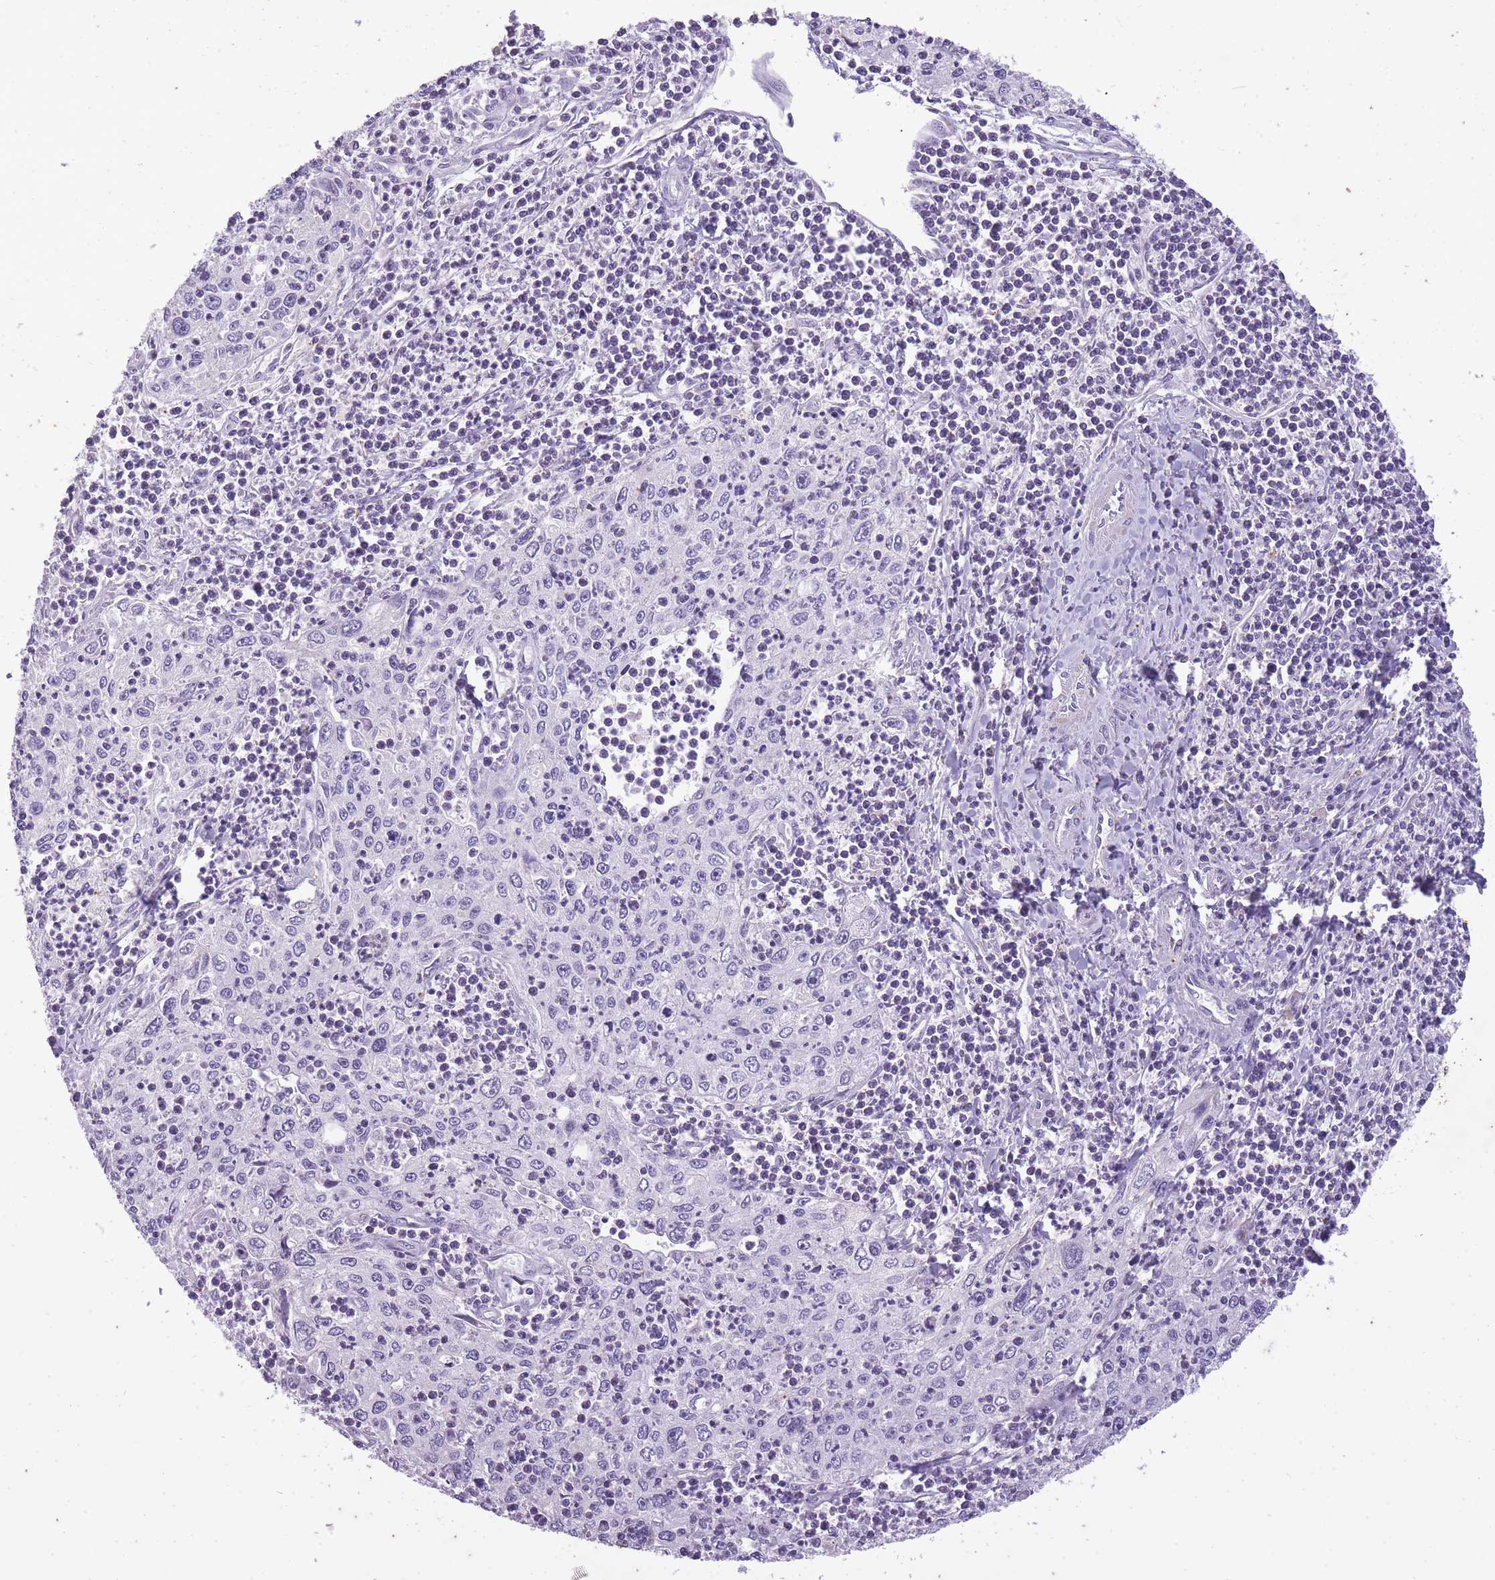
{"staining": {"intensity": "negative", "quantity": "none", "location": "none"}, "tissue": "cervical cancer", "cell_type": "Tumor cells", "image_type": "cancer", "snomed": [{"axis": "morphology", "description": "Squamous cell carcinoma, NOS"}, {"axis": "topography", "description": "Cervix"}], "caption": "Immunohistochemistry micrograph of neoplastic tissue: human cervical cancer stained with DAB (3,3'-diaminobenzidine) exhibits no significant protein staining in tumor cells.", "gene": "CNTNAP3", "patient": {"sex": "female", "age": 30}}